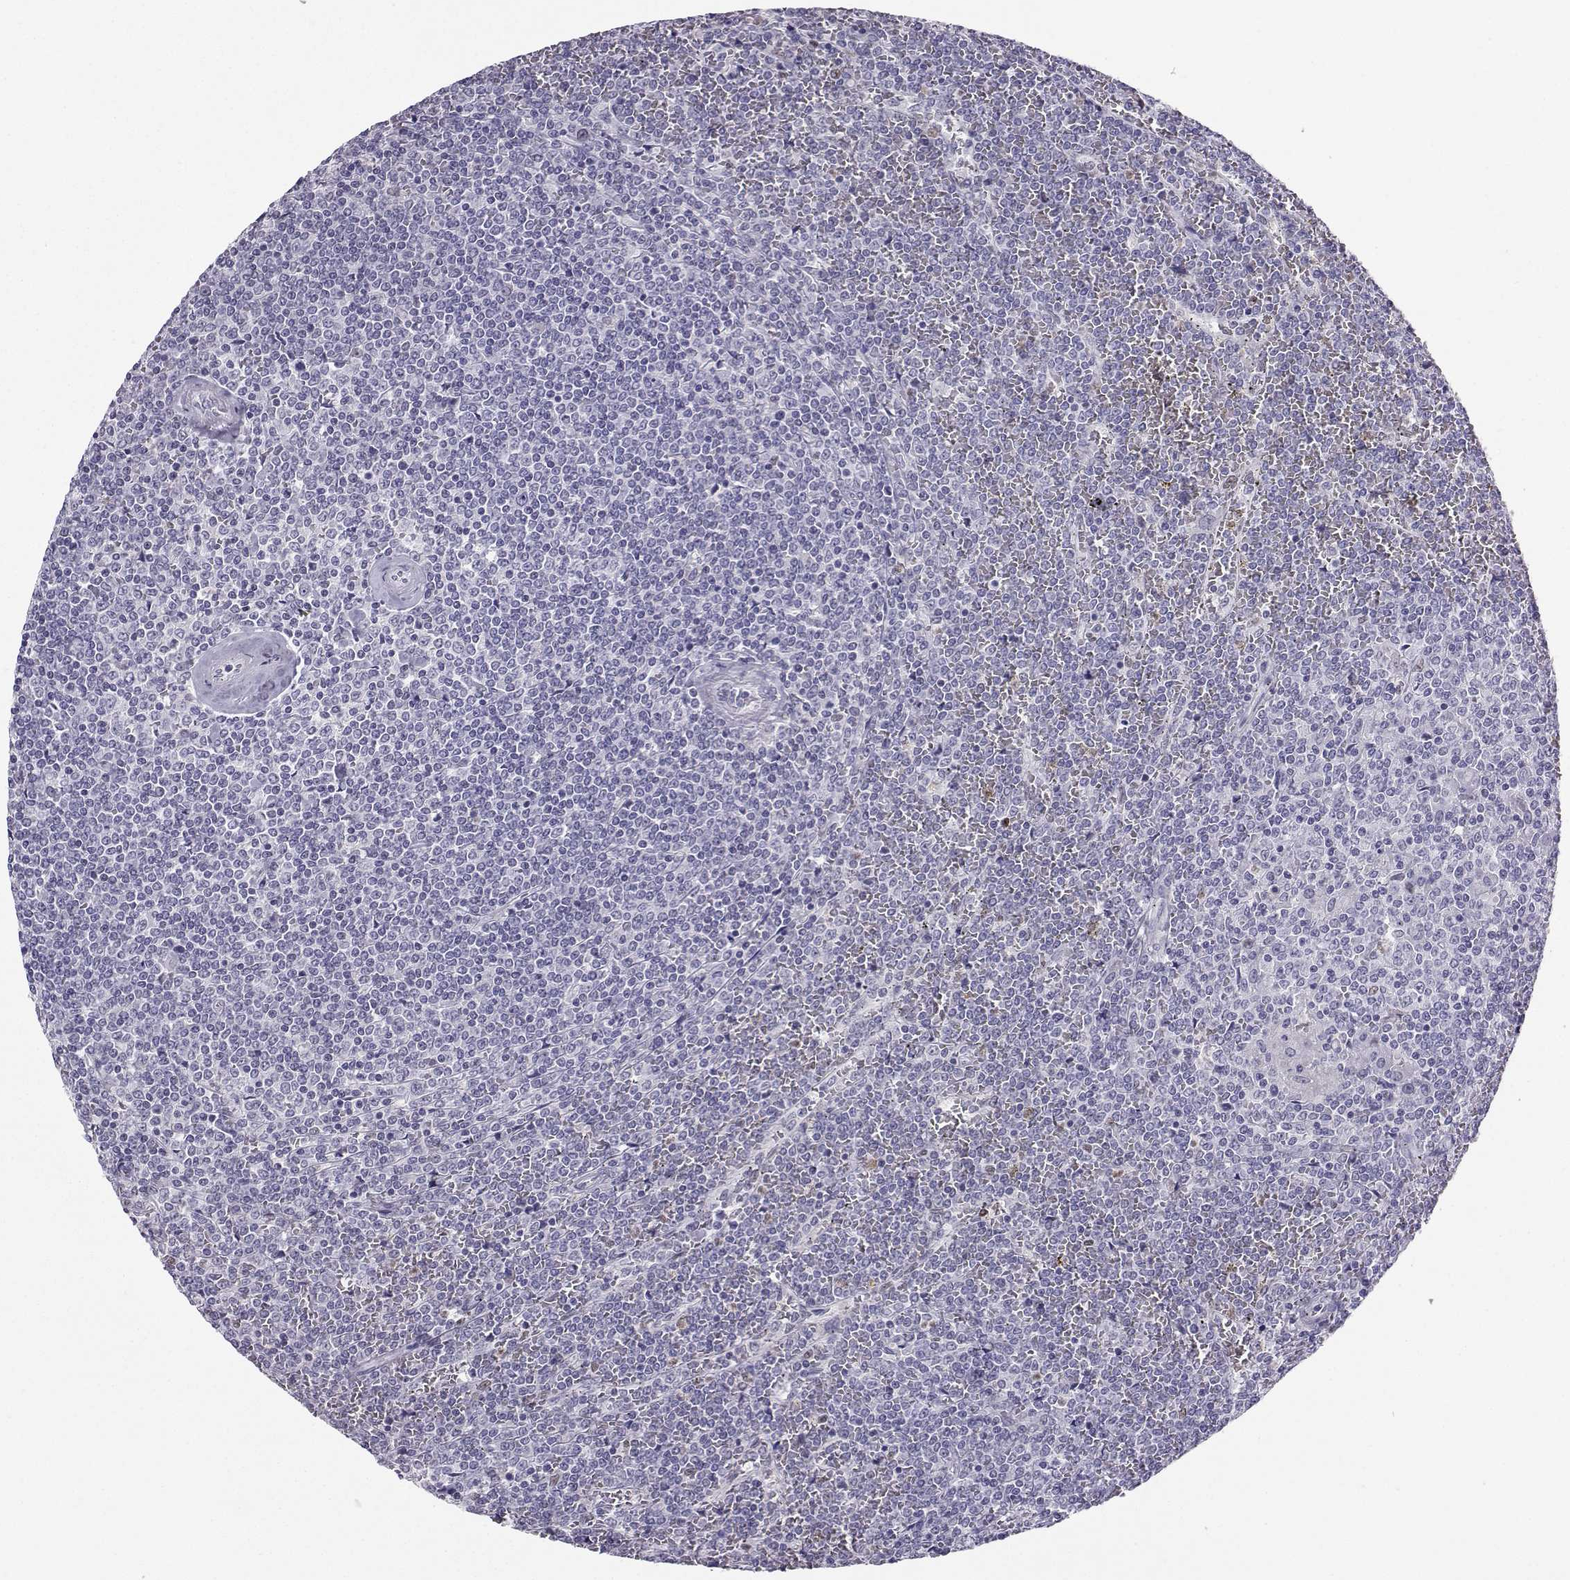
{"staining": {"intensity": "negative", "quantity": "none", "location": "none"}, "tissue": "lymphoma", "cell_type": "Tumor cells", "image_type": "cancer", "snomed": [{"axis": "morphology", "description": "Malignant lymphoma, non-Hodgkin's type, Low grade"}, {"axis": "topography", "description": "Spleen"}], "caption": "There is no significant positivity in tumor cells of malignant lymphoma, non-Hodgkin's type (low-grade). The staining is performed using DAB brown chromogen with nuclei counter-stained in using hematoxylin.", "gene": "TEDC2", "patient": {"sex": "female", "age": 19}}